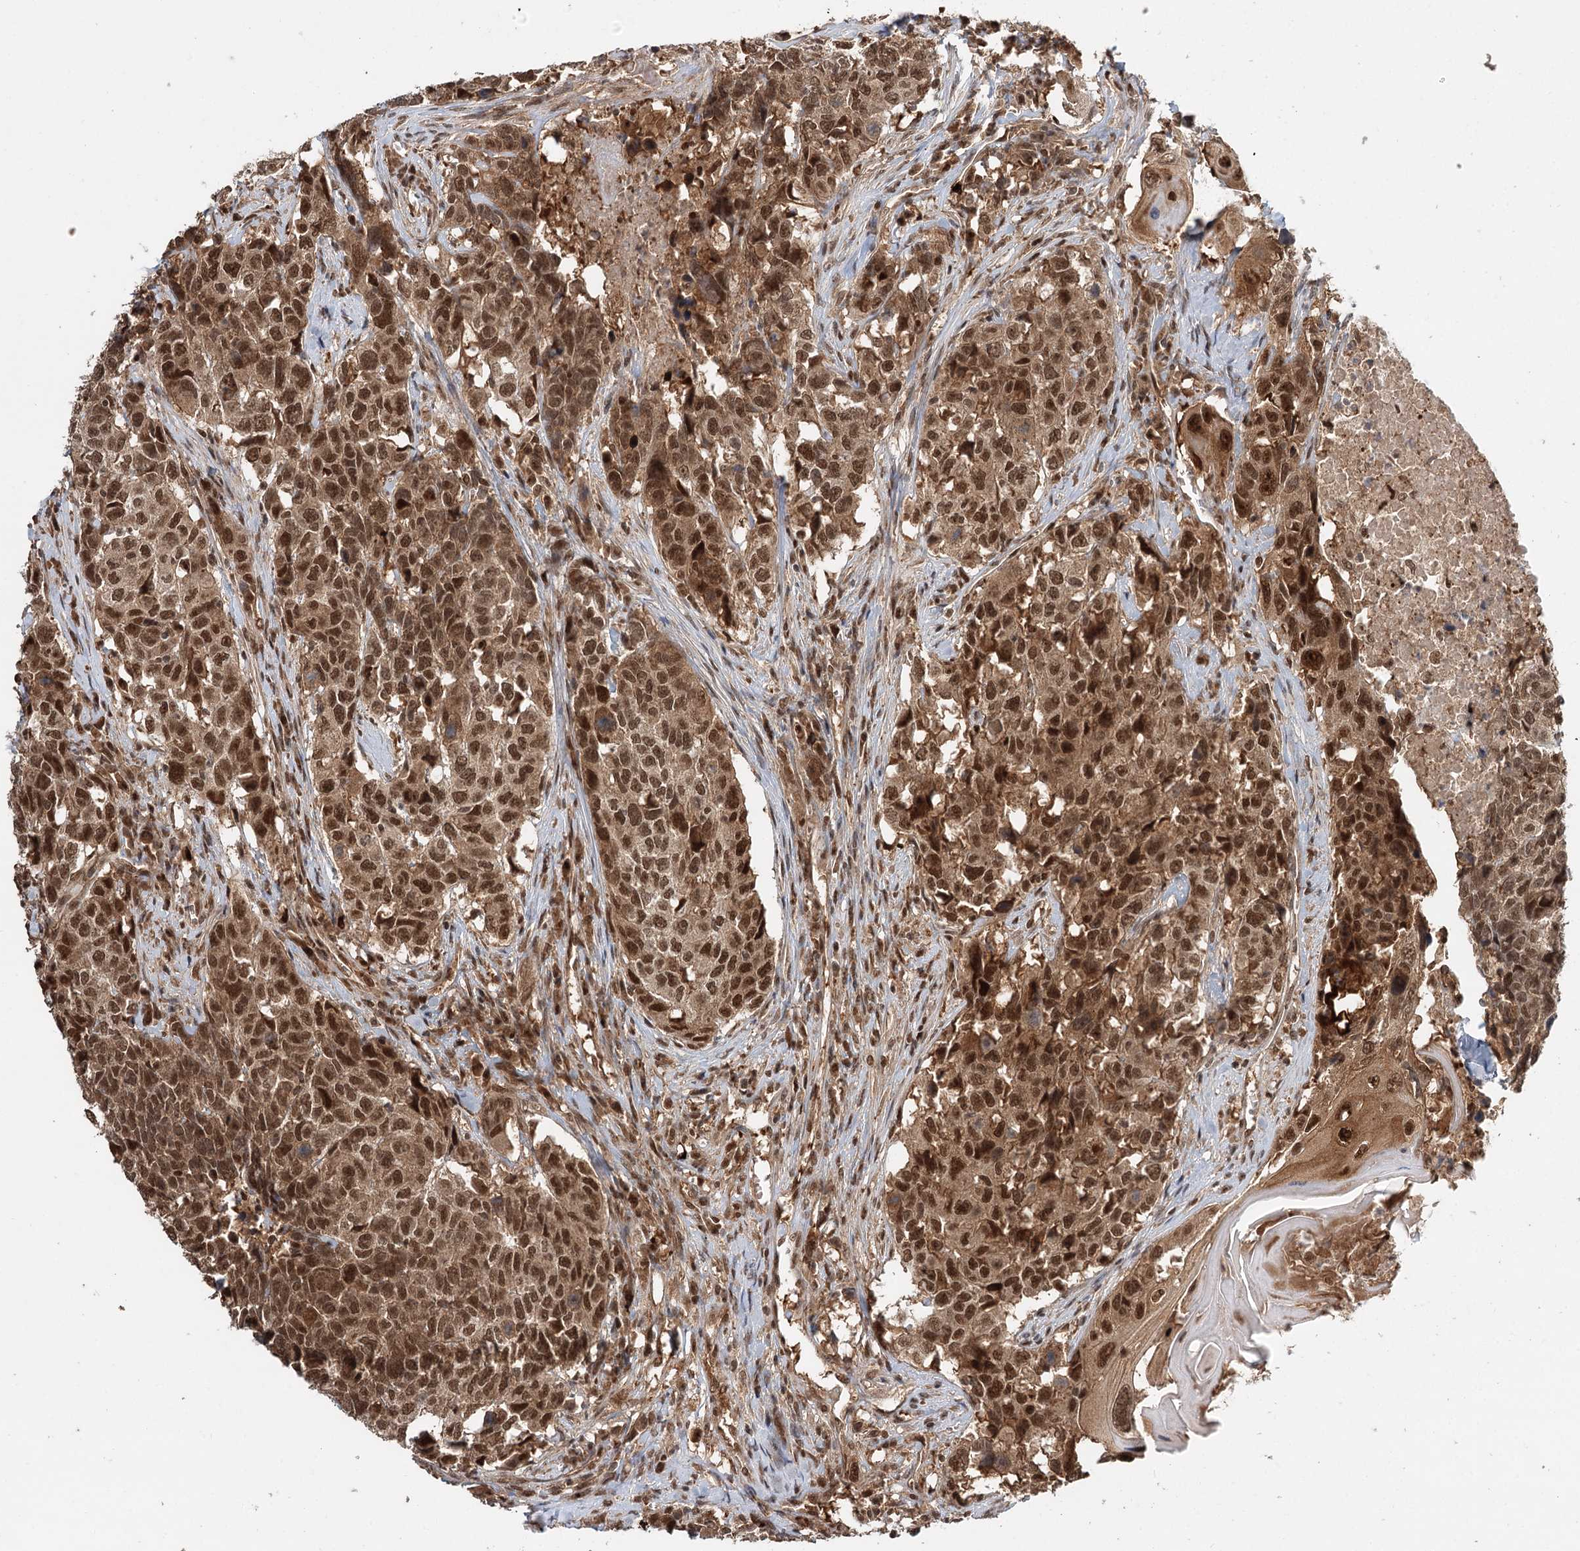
{"staining": {"intensity": "moderate", "quantity": ">75%", "location": "cytoplasmic/membranous,nuclear"}, "tissue": "head and neck cancer", "cell_type": "Tumor cells", "image_type": "cancer", "snomed": [{"axis": "morphology", "description": "Squamous cell carcinoma, NOS"}, {"axis": "topography", "description": "Head-Neck"}], "caption": "Head and neck cancer stained for a protein (brown) demonstrates moderate cytoplasmic/membranous and nuclear positive positivity in about >75% of tumor cells.", "gene": "N6AMT1", "patient": {"sex": "male", "age": 66}}